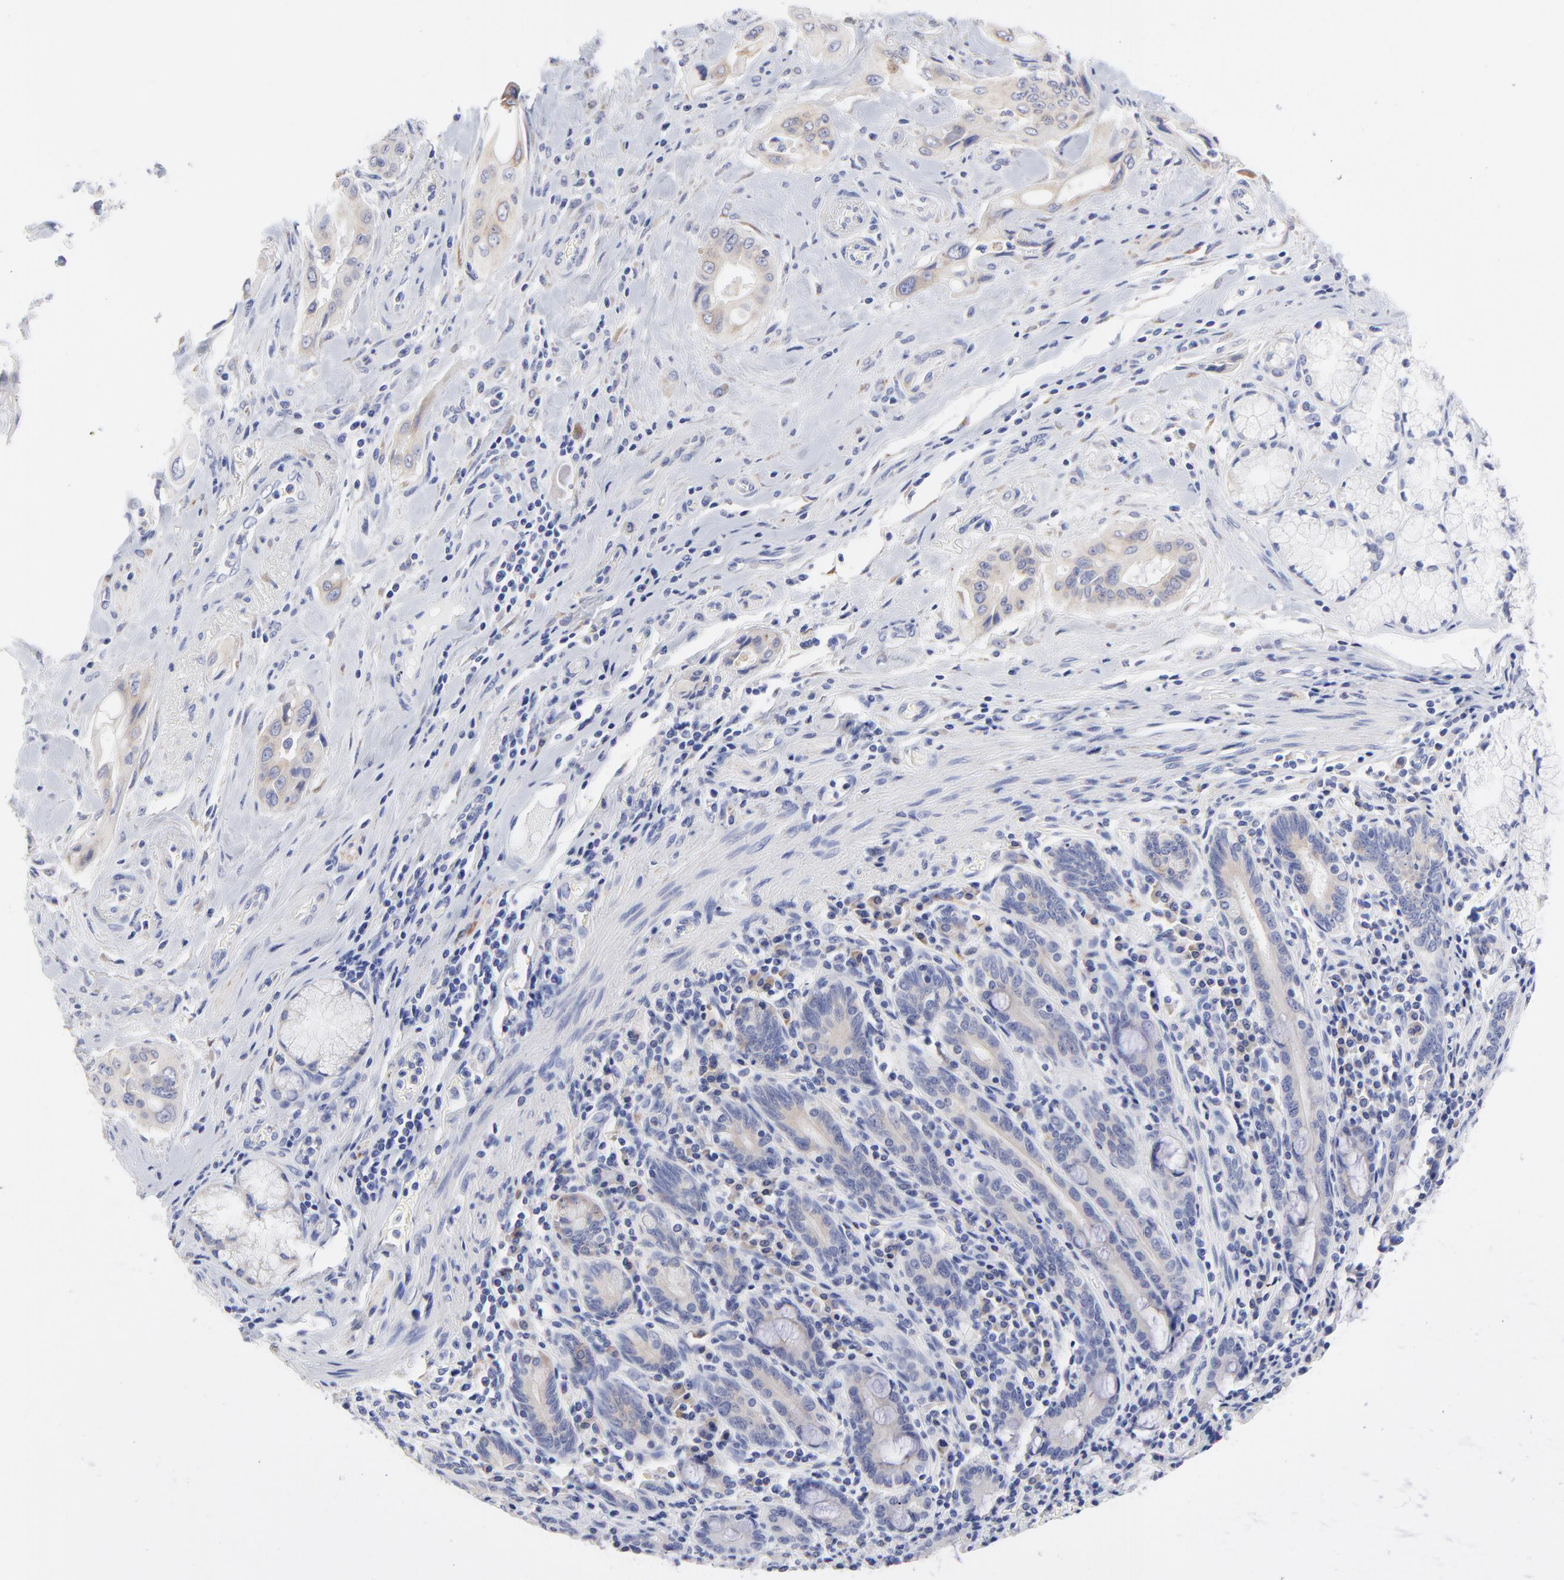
{"staining": {"intensity": "weak", "quantity": ">75%", "location": "cytoplasmic/membranous"}, "tissue": "pancreatic cancer", "cell_type": "Tumor cells", "image_type": "cancer", "snomed": [{"axis": "morphology", "description": "Adenocarcinoma, NOS"}, {"axis": "topography", "description": "Pancreas"}], "caption": "Human pancreatic cancer (adenocarcinoma) stained with a protein marker demonstrates weak staining in tumor cells.", "gene": "DUSP9", "patient": {"sex": "male", "age": 77}}